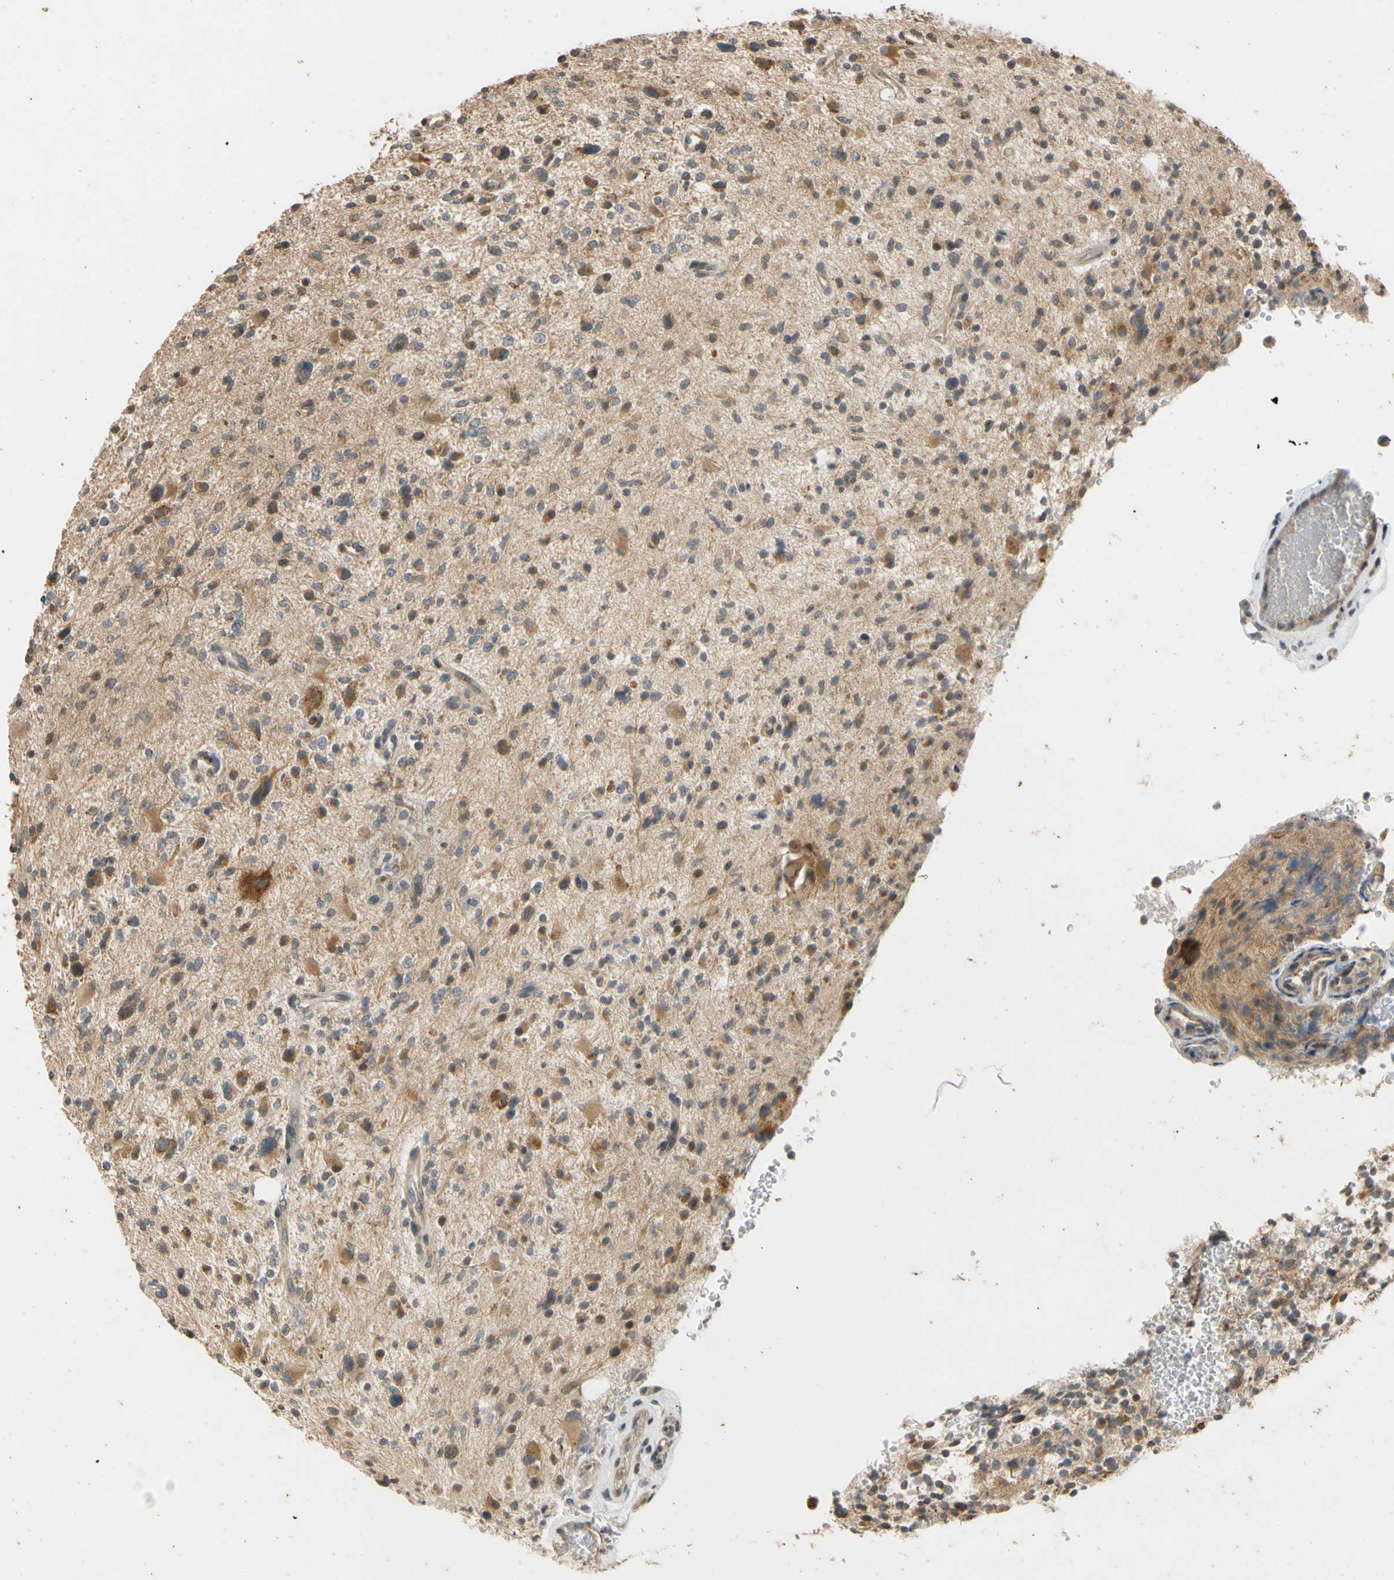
{"staining": {"intensity": "moderate", "quantity": ">75%", "location": "cytoplasmic/membranous"}, "tissue": "glioma", "cell_type": "Tumor cells", "image_type": "cancer", "snomed": [{"axis": "morphology", "description": "Glioma, malignant, High grade"}, {"axis": "topography", "description": "Brain"}], "caption": "A brown stain shows moderate cytoplasmic/membranous staining of a protein in human malignant glioma (high-grade) tumor cells.", "gene": "ATP2C1", "patient": {"sex": "male", "age": 48}}